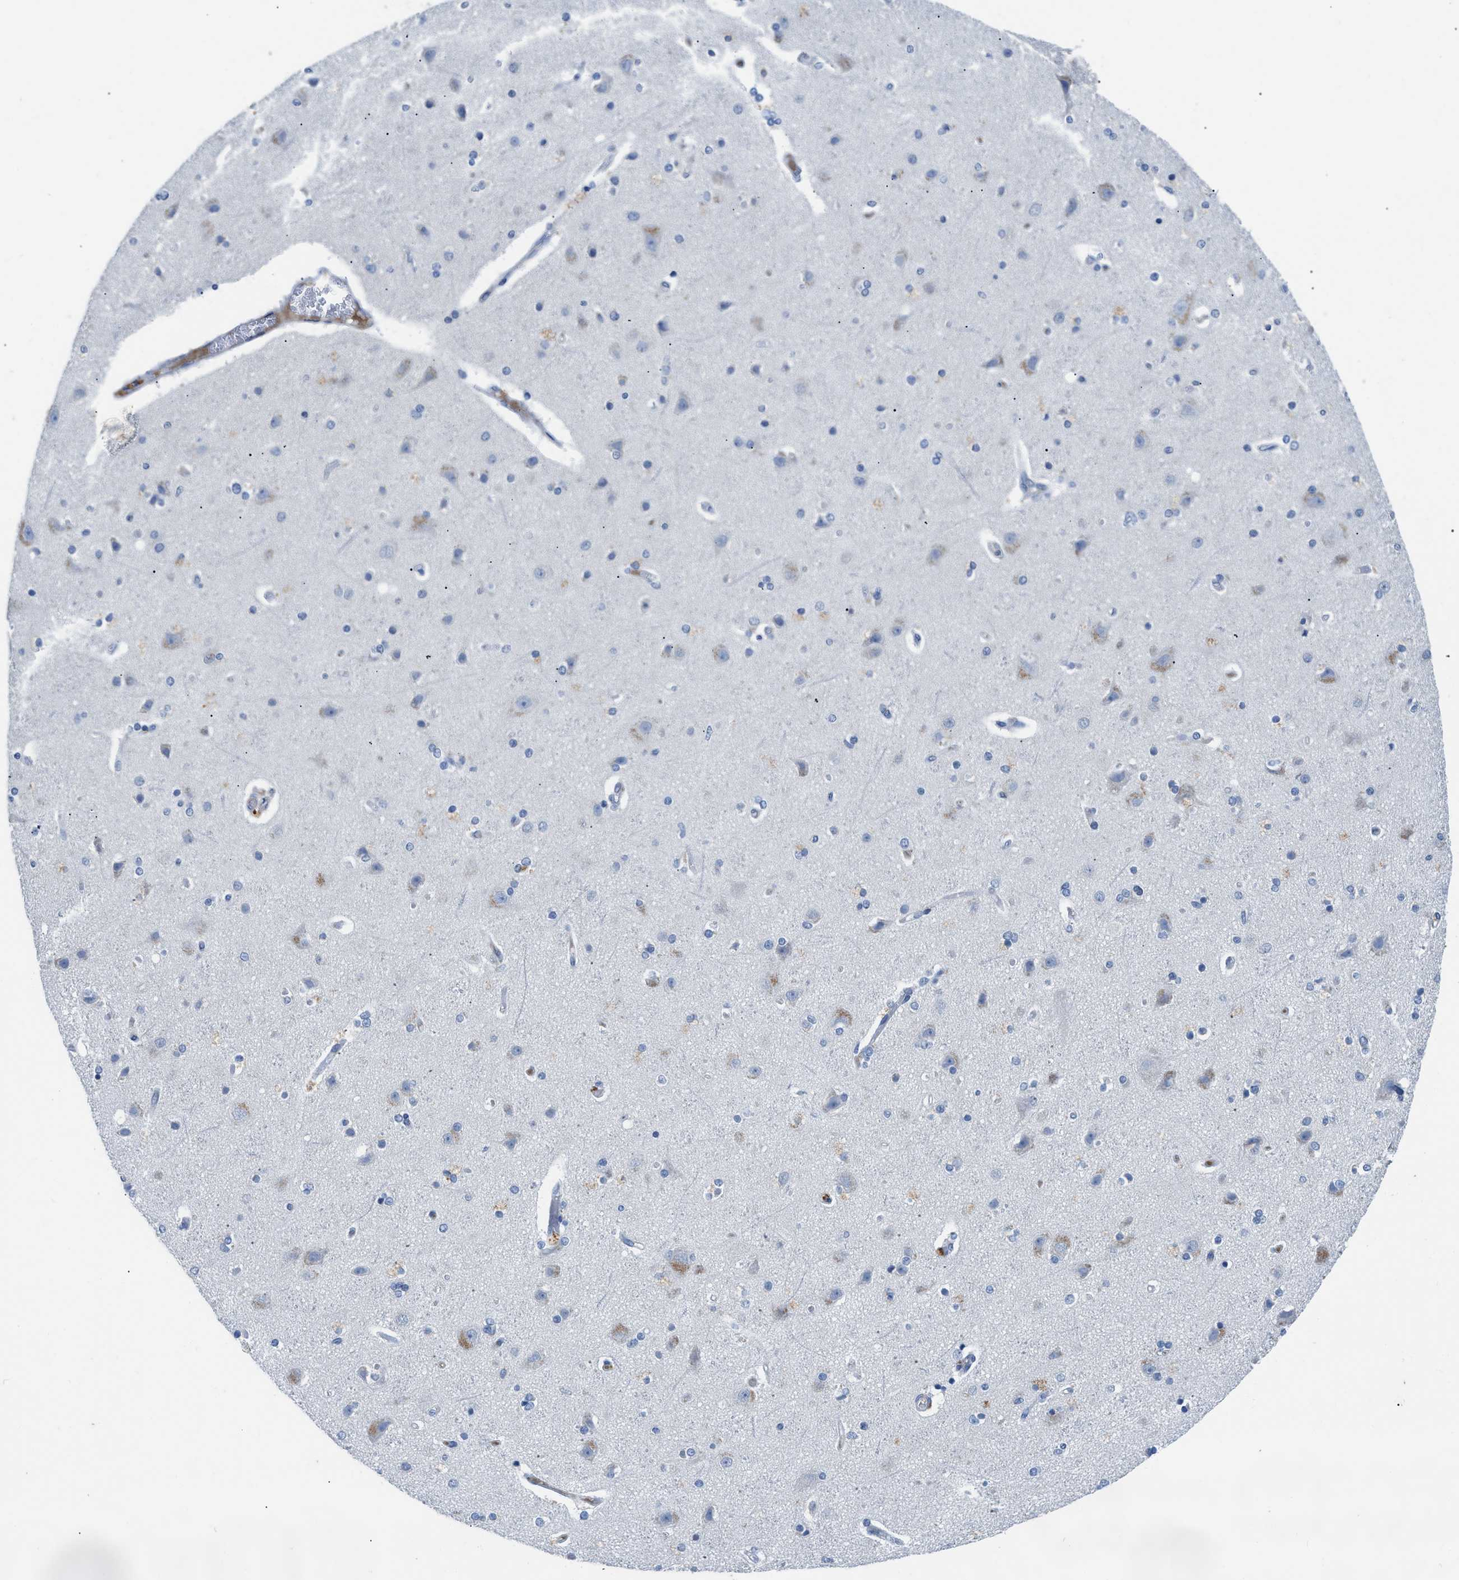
{"staining": {"intensity": "negative", "quantity": "none", "location": "none"}, "tissue": "cerebral cortex", "cell_type": "Endothelial cells", "image_type": "normal", "snomed": [{"axis": "morphology", "description": "Normal tissue, NOS"}, {"axis": "topography", "description": "Cerebral cortex"}], "caption": "This is an IHC micrograph of normal cerebral cortex. There is no expression in endothelial cells.", "gene": "HPX", "patient": {"sex": "female", "age": 54}}